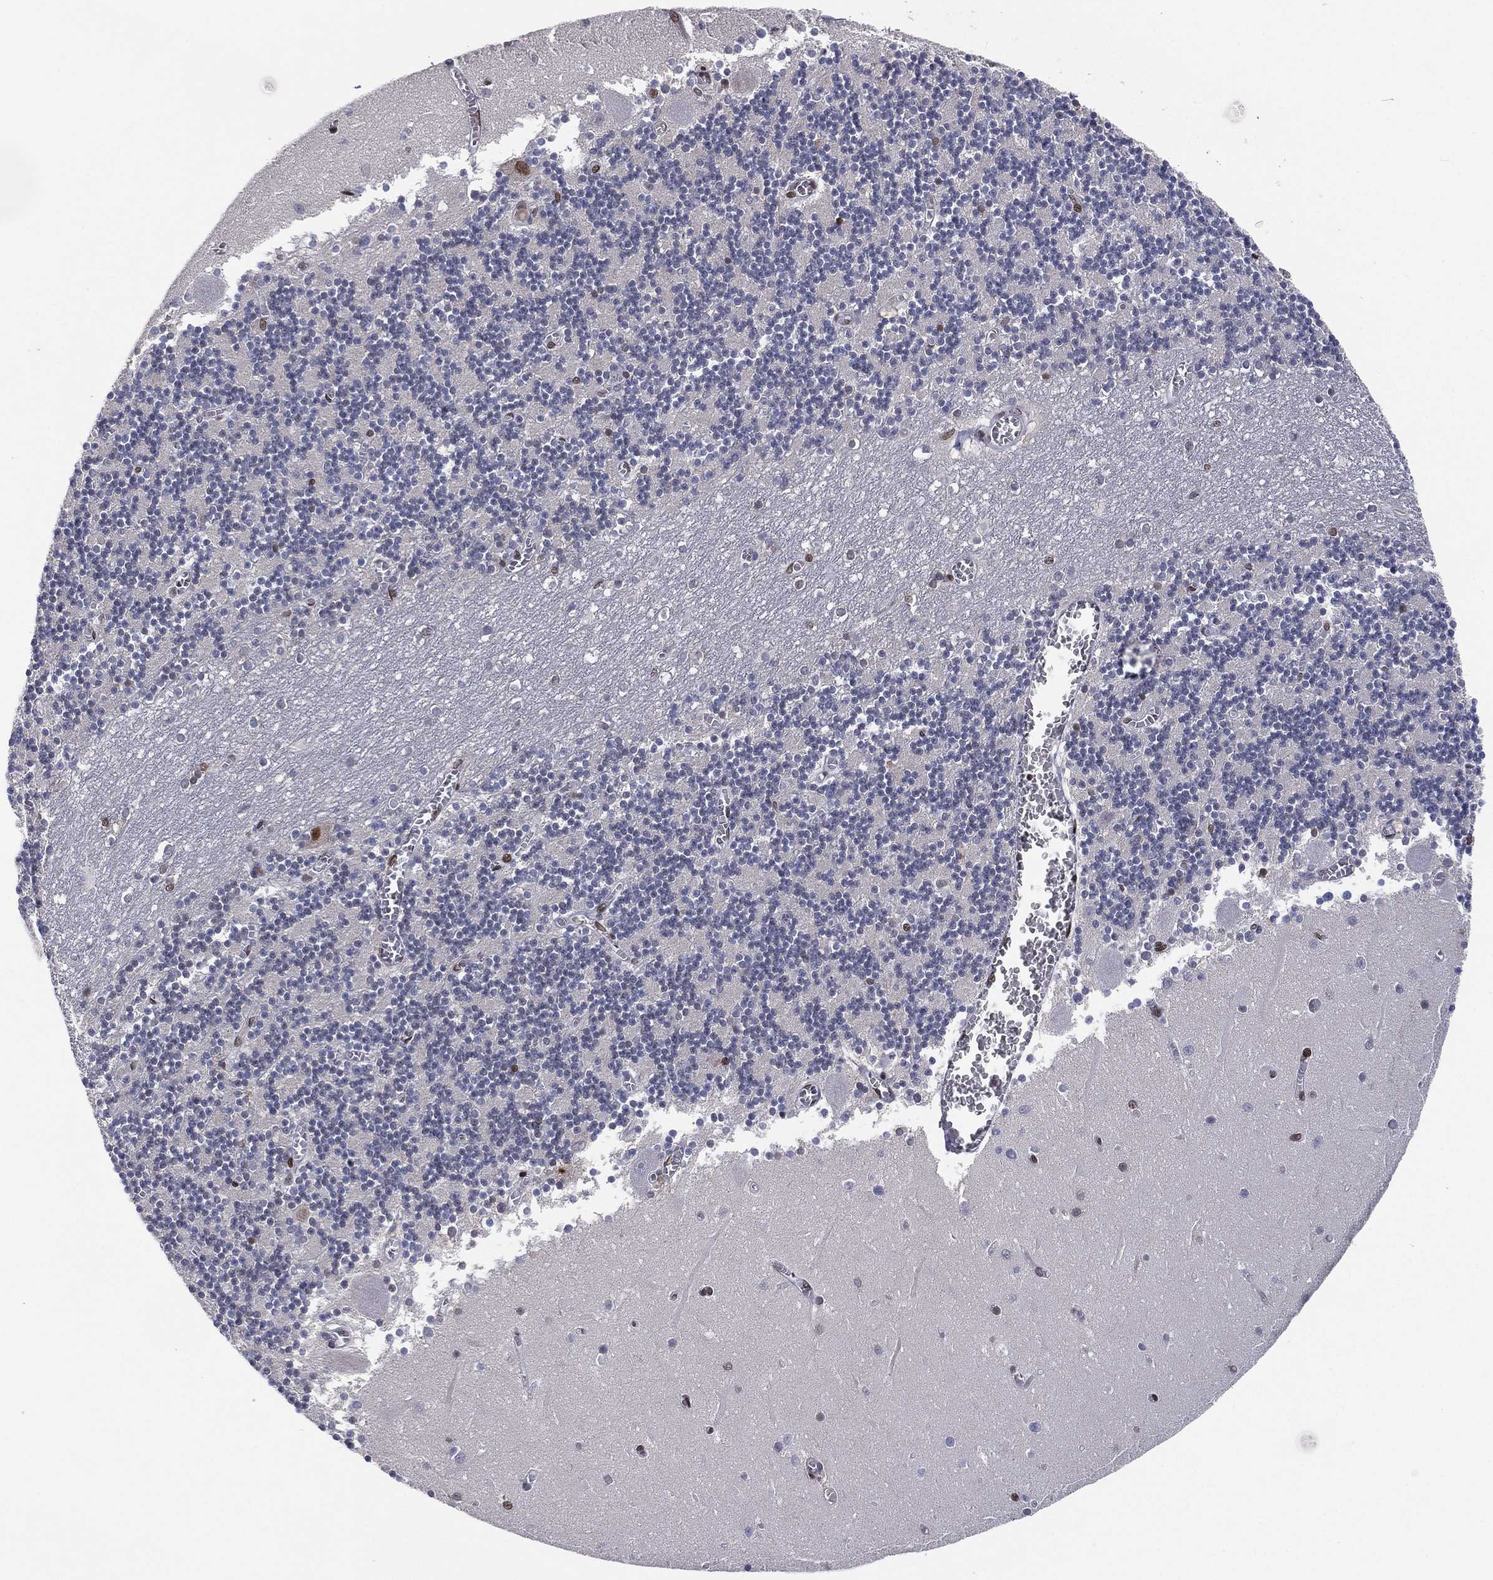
{"staining": {"intensity": "moderate", "quantity": "<25%", "location": "nuclear"}, "tissue": "cerebellum", "cell_type": "Cells in granular layer", "image_type": "normal", "snomed": [{"axis": "morphology", "description": "Normal tissue, NOS"}, {"axis": "topography", "description": "Cerebellum"}], "caption": "This histopathology image exhibits IHC staining of normal cerebellum, with low moderate nuclear expression in about <25% of cells in granular layer.", "gene": "RTF1", "patient": {"sex": "female", "age": 28}}